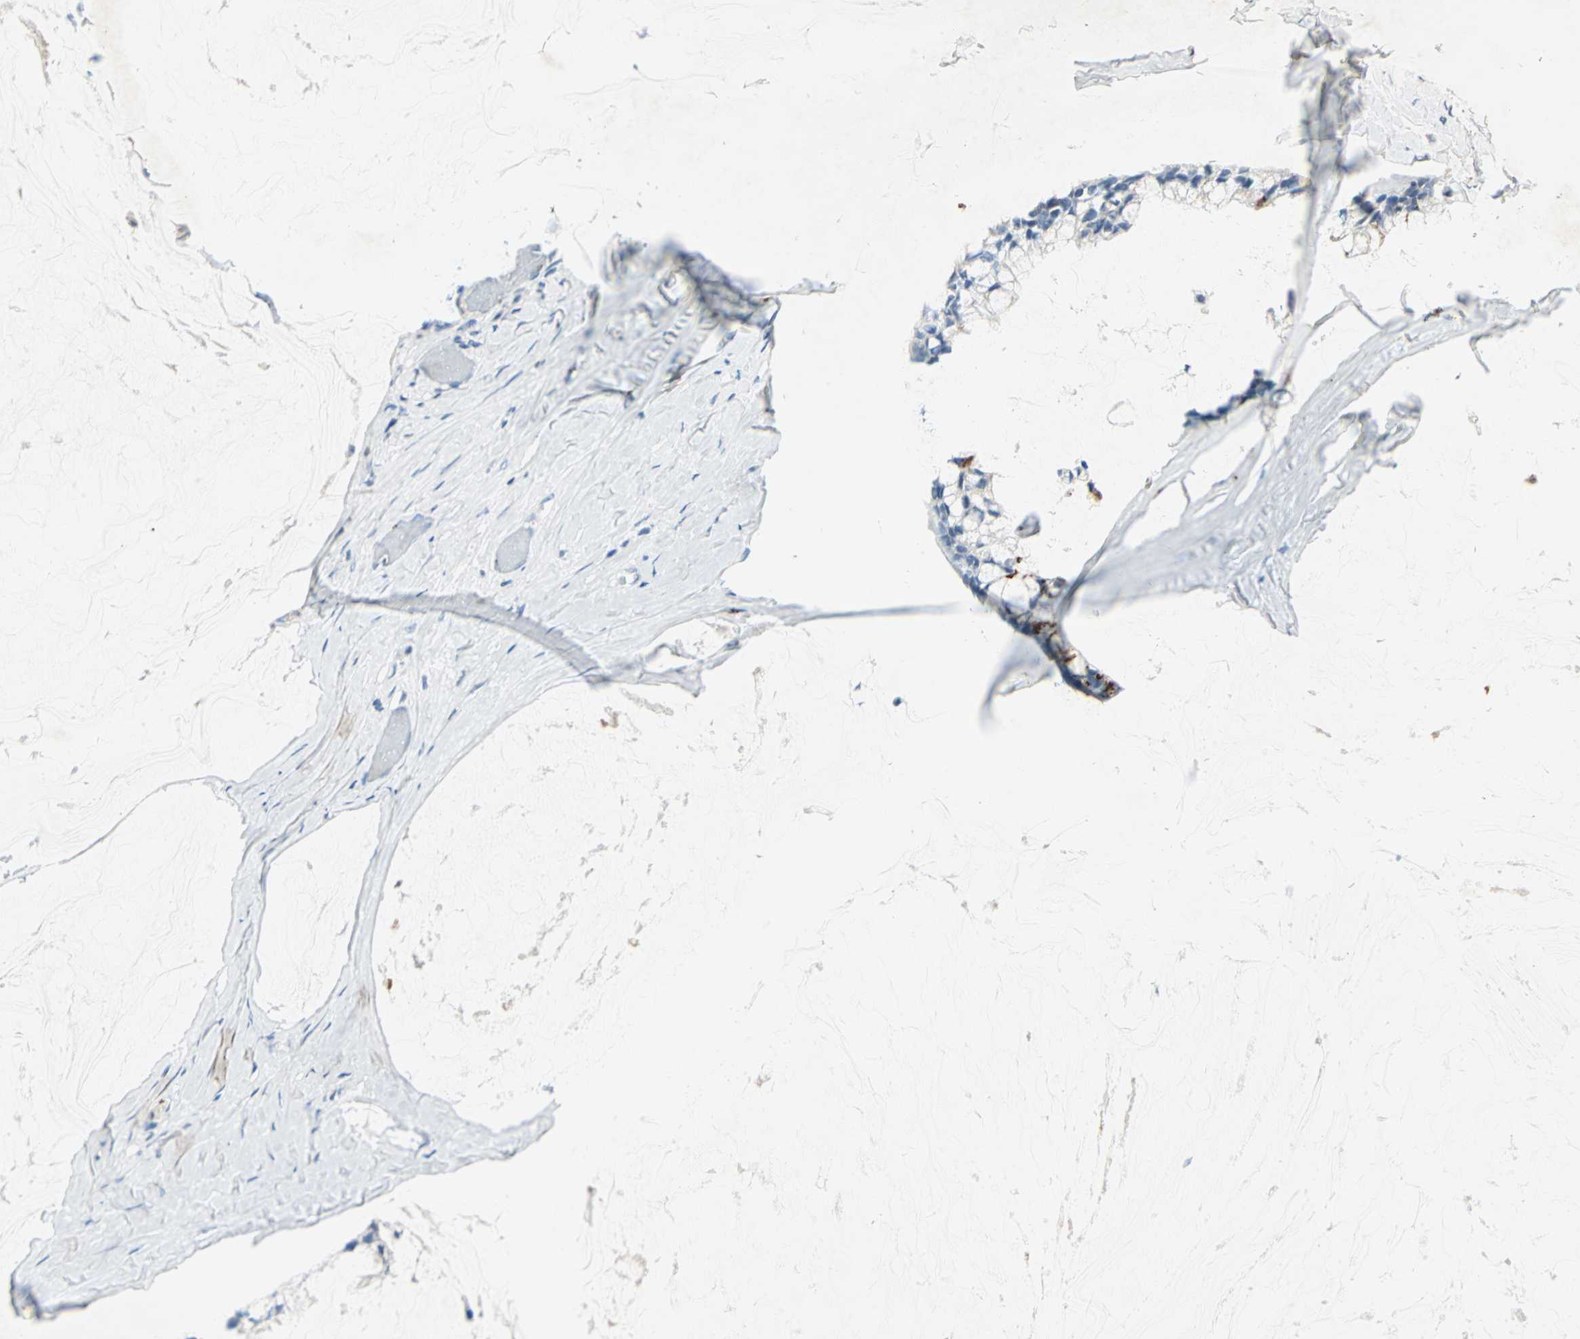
{"staining": {"intensity": "negative", "quantity": "none", "location": "none"}, "tissue": "ovarian cancer", "cell_type": "Tumor cells", "image_type": "cancer", "snomed": [{"axis": "morphology", "description": "Cystadenocarcinoma, mucinous, NOS"}, {"axis": "topography", "description": "Ovary"}], "caption": "Ovarian mucinous cystadenocarcinoma stained for a protein using immunohistochemistry displays no expression tumor cells.", "gene": "CAMK2B", "patient": {"sex": "female", "age": 39}}